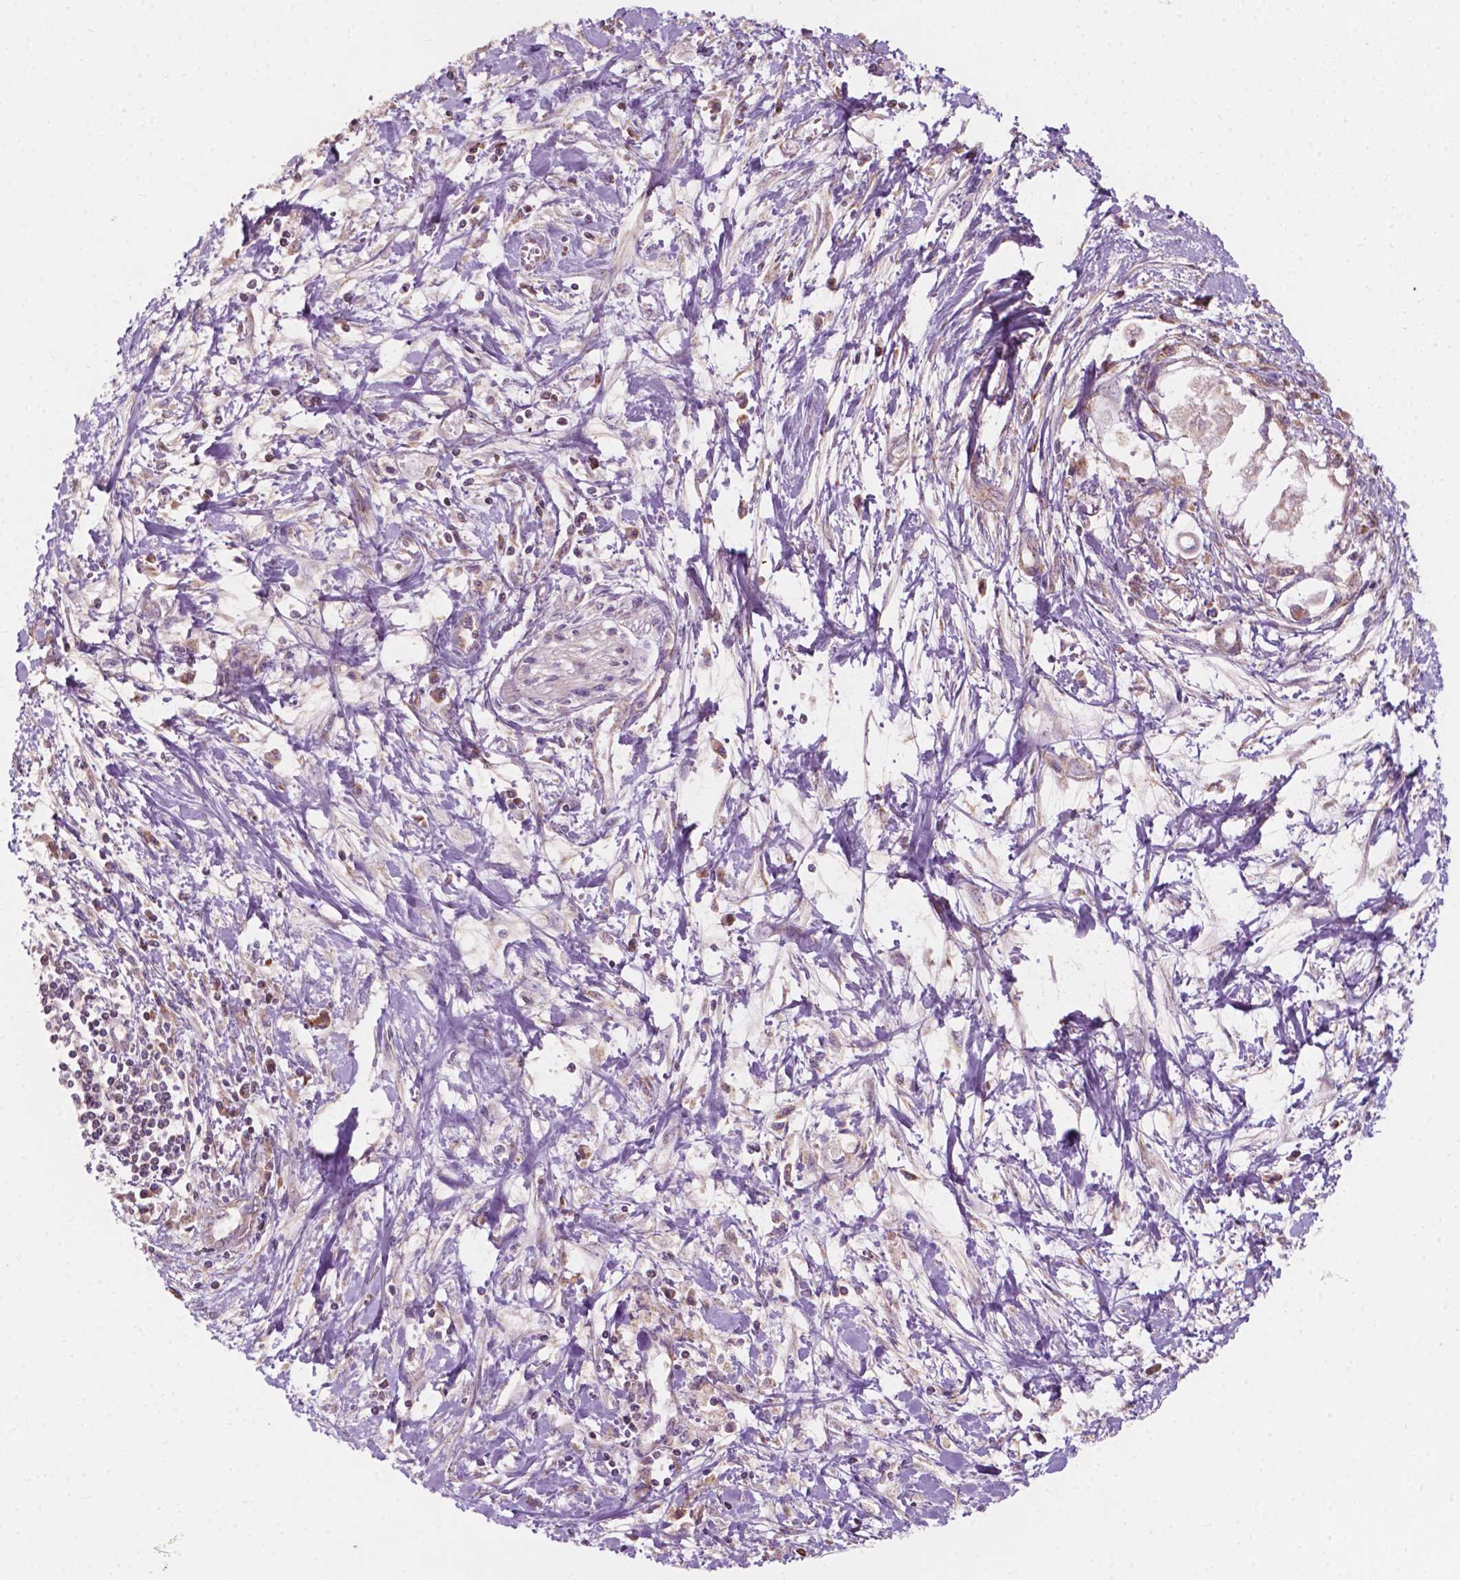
{"staining": {"intensity": "weak", "quantity": "<25%", "location": "cytoplasmic/membranous"}, "tissue": "pancreatic cancer", "cell_type": "Tumor cells", "image_type": "cancer", "snomed": [{"axis": "morphology", "description": "Adenocarcinoma, NOS"}, {"axis": "topography", "description": "Pancreas"}], "caption": "An immunohistochemistry histopathology image of adenocarcinoma (pancreatic) is shown. There is no staining in tumor cells of adenocarcinoma (pancreatic).", "gene": "NDUFA10", "patient": {"sex": "female", "age": 61}}